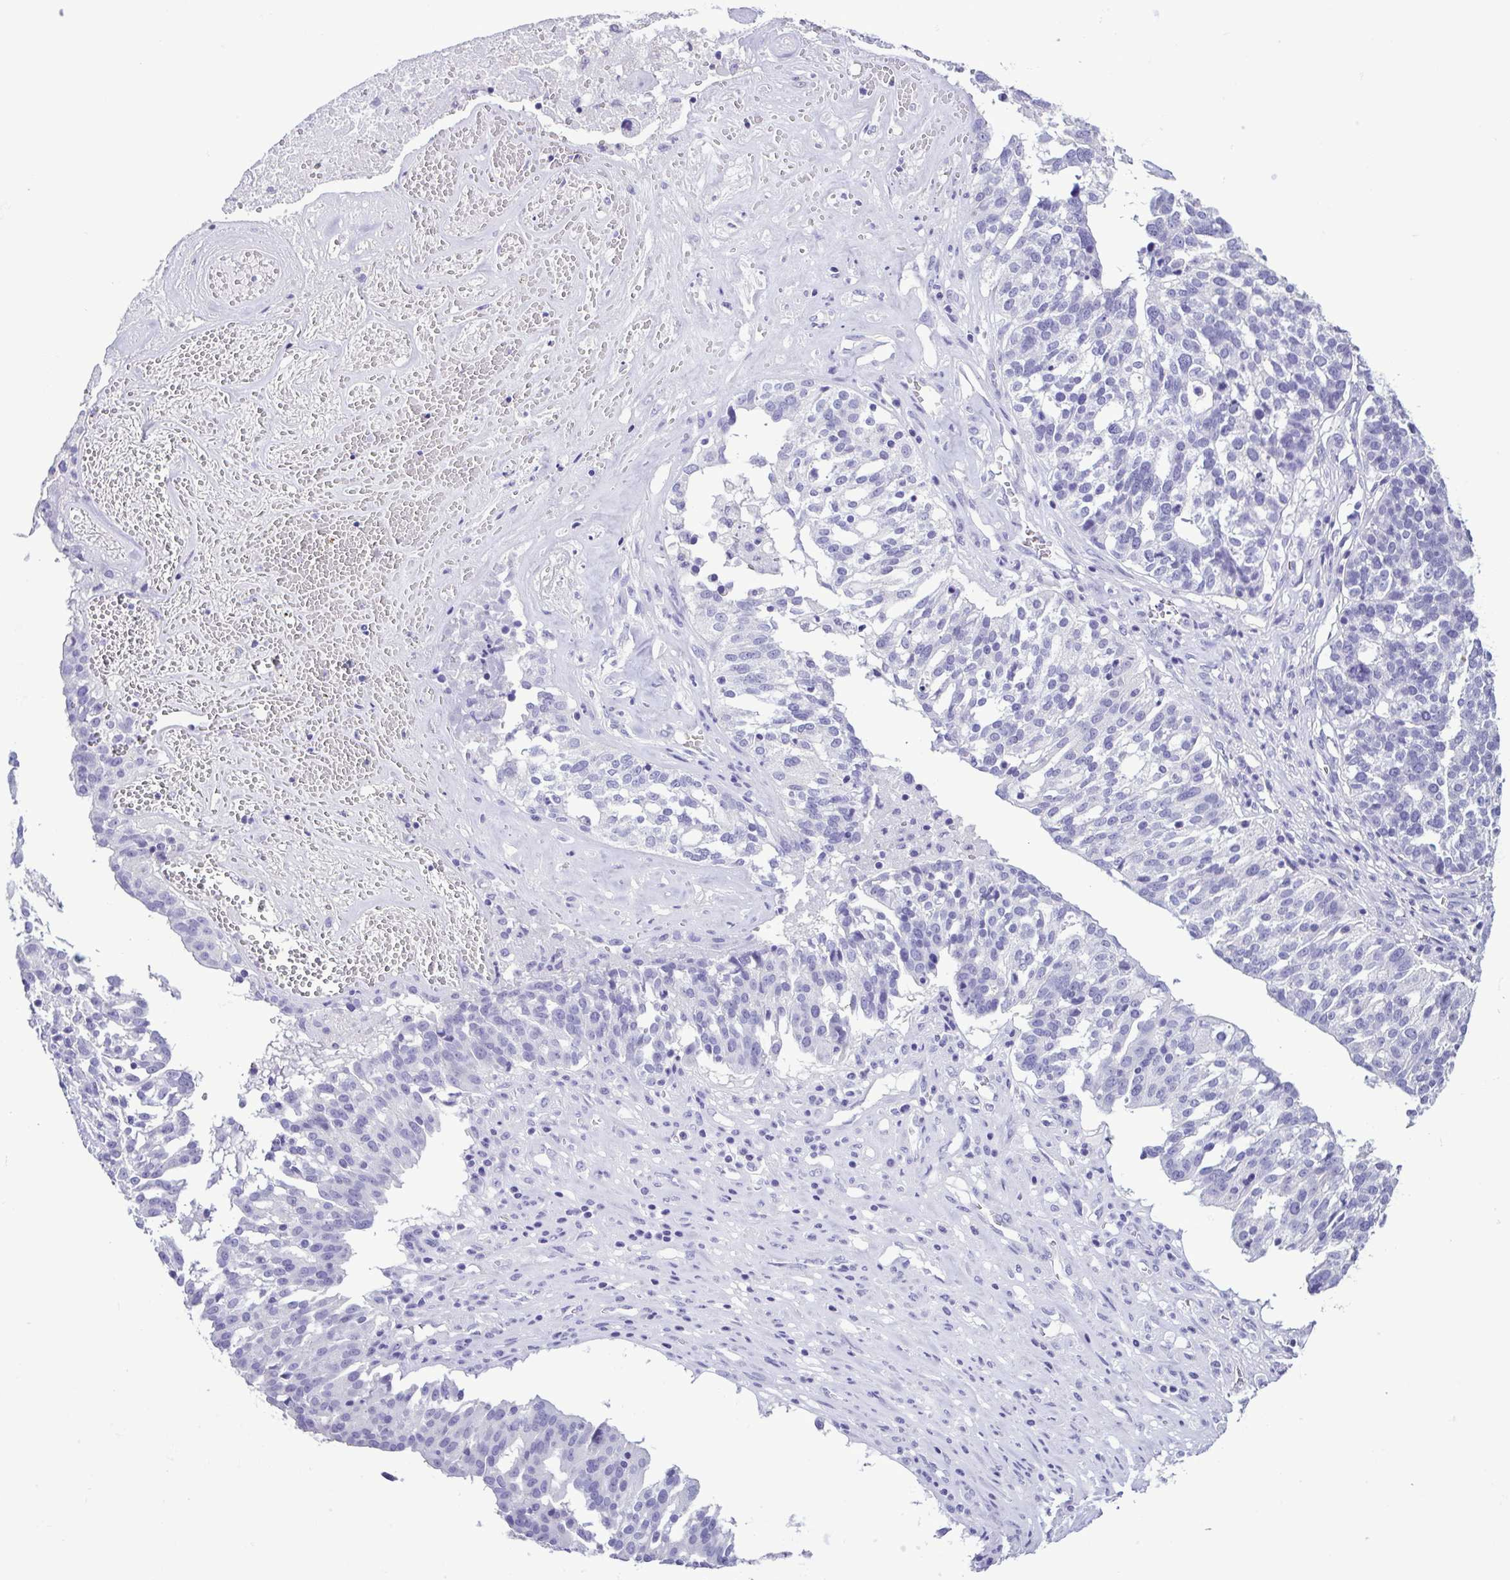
{"staining": {"intensity": "negative", "quantity": "none", "location": "none"}, "tissue": "ovarian cancer", "cell_type": "Tumor cells", "image_type": "cancer", "snomed": [{"axis": "morphology", "description": "Cystadenocarcinoma, serous, NOS"}, {"axis": "topography", "description": "Ovary"}], "caption": "The photomicrograph exhibits no staining of tumor cells in ovarian cancer (serous cystadenocarcinoma).", "gene": "CBY2", "patient": {"sex": "female", "age": 59}}